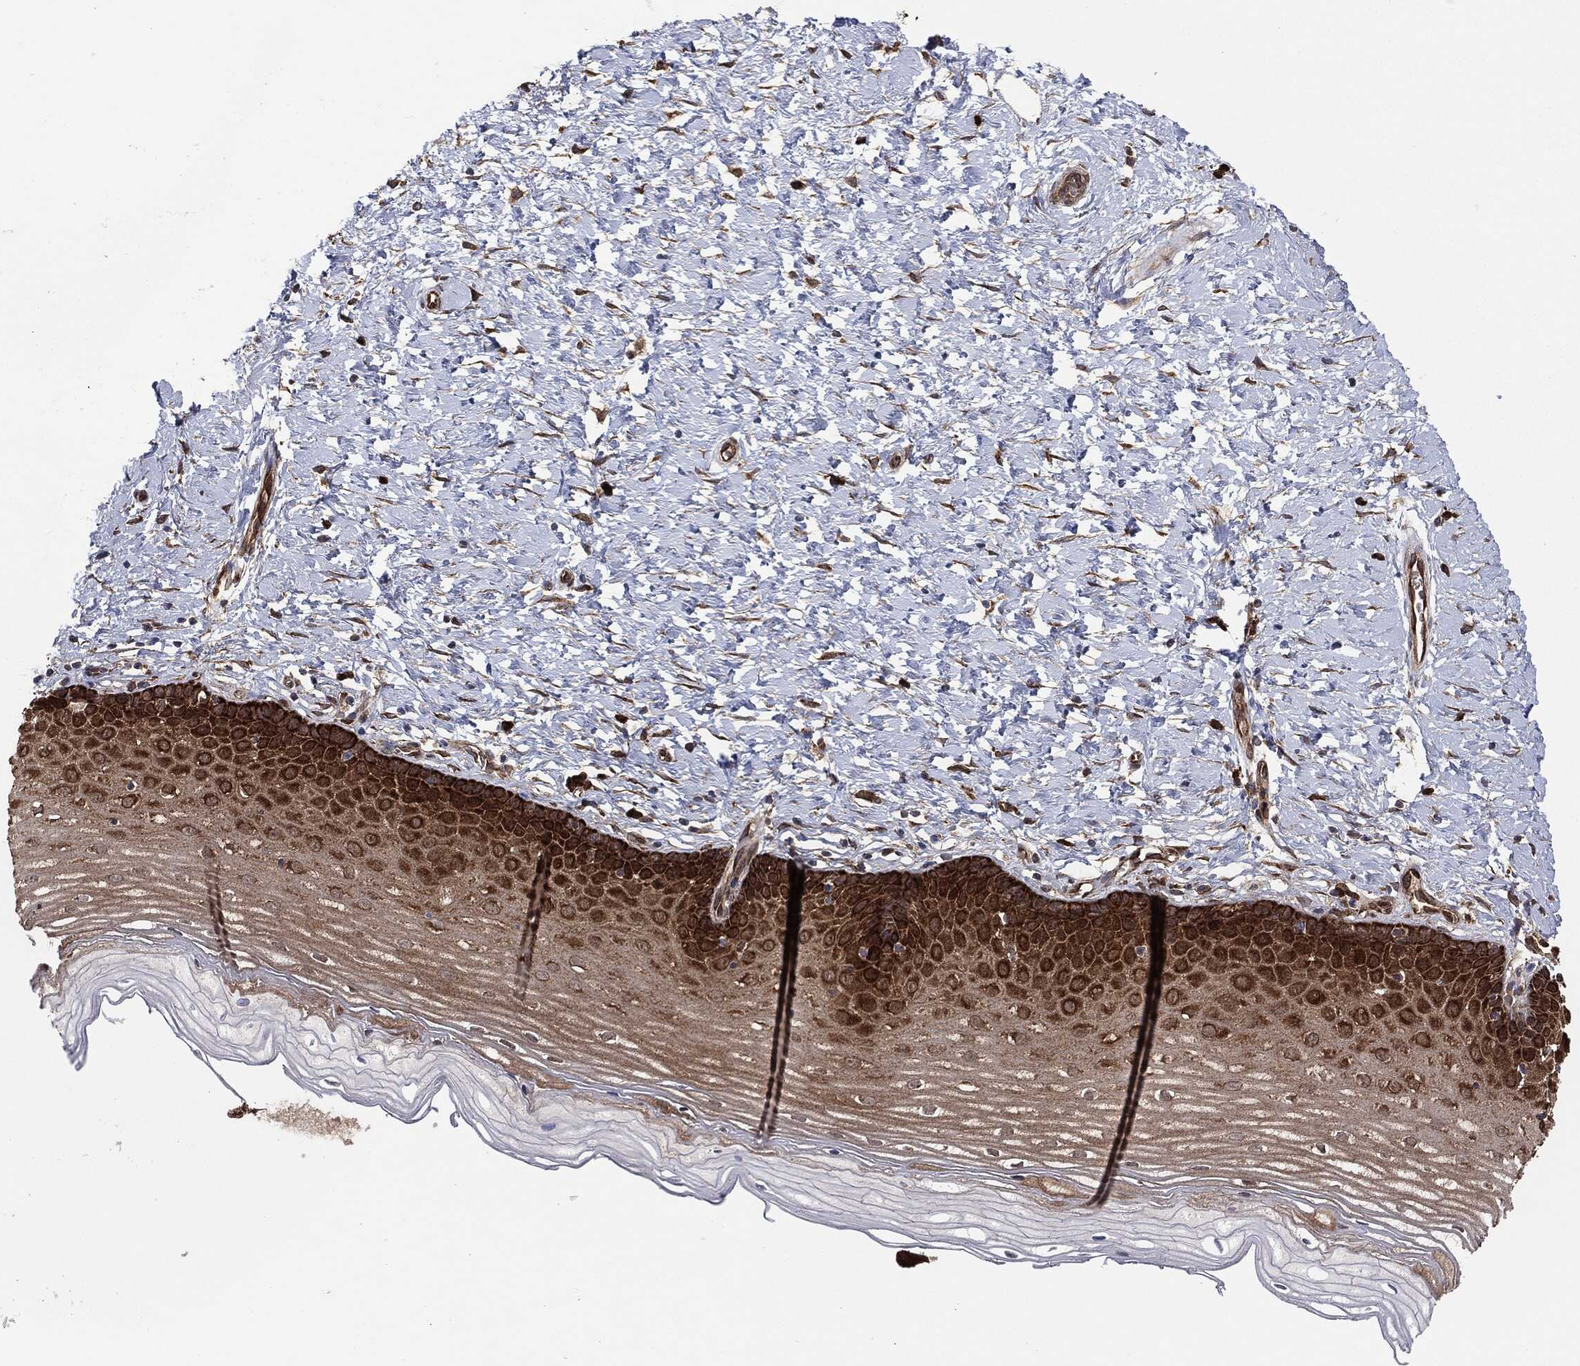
{"staining": {"intensity": "moderate", "quantity": ">75%", "location": "cytoplasmic/membranous"}, "tissue": "cervix", "cell_type": "Glandular cells", "image_type": "normal", "snomed": [{"axis": "morphology", "description": "Normal tissue, NOS"}, {"axis": "topography", "description": "Cervix"}], "caption": "Cervix was stained to show a protein in brown. There is medium levels of moderate cytoplasmic/membranous expression in approximately >75% of glandular cells. The protein of interest is shown in brown color, while the nuclei are stained blue.", "gene": "NME1", "patient": {"sex": "female", "age": 37}}